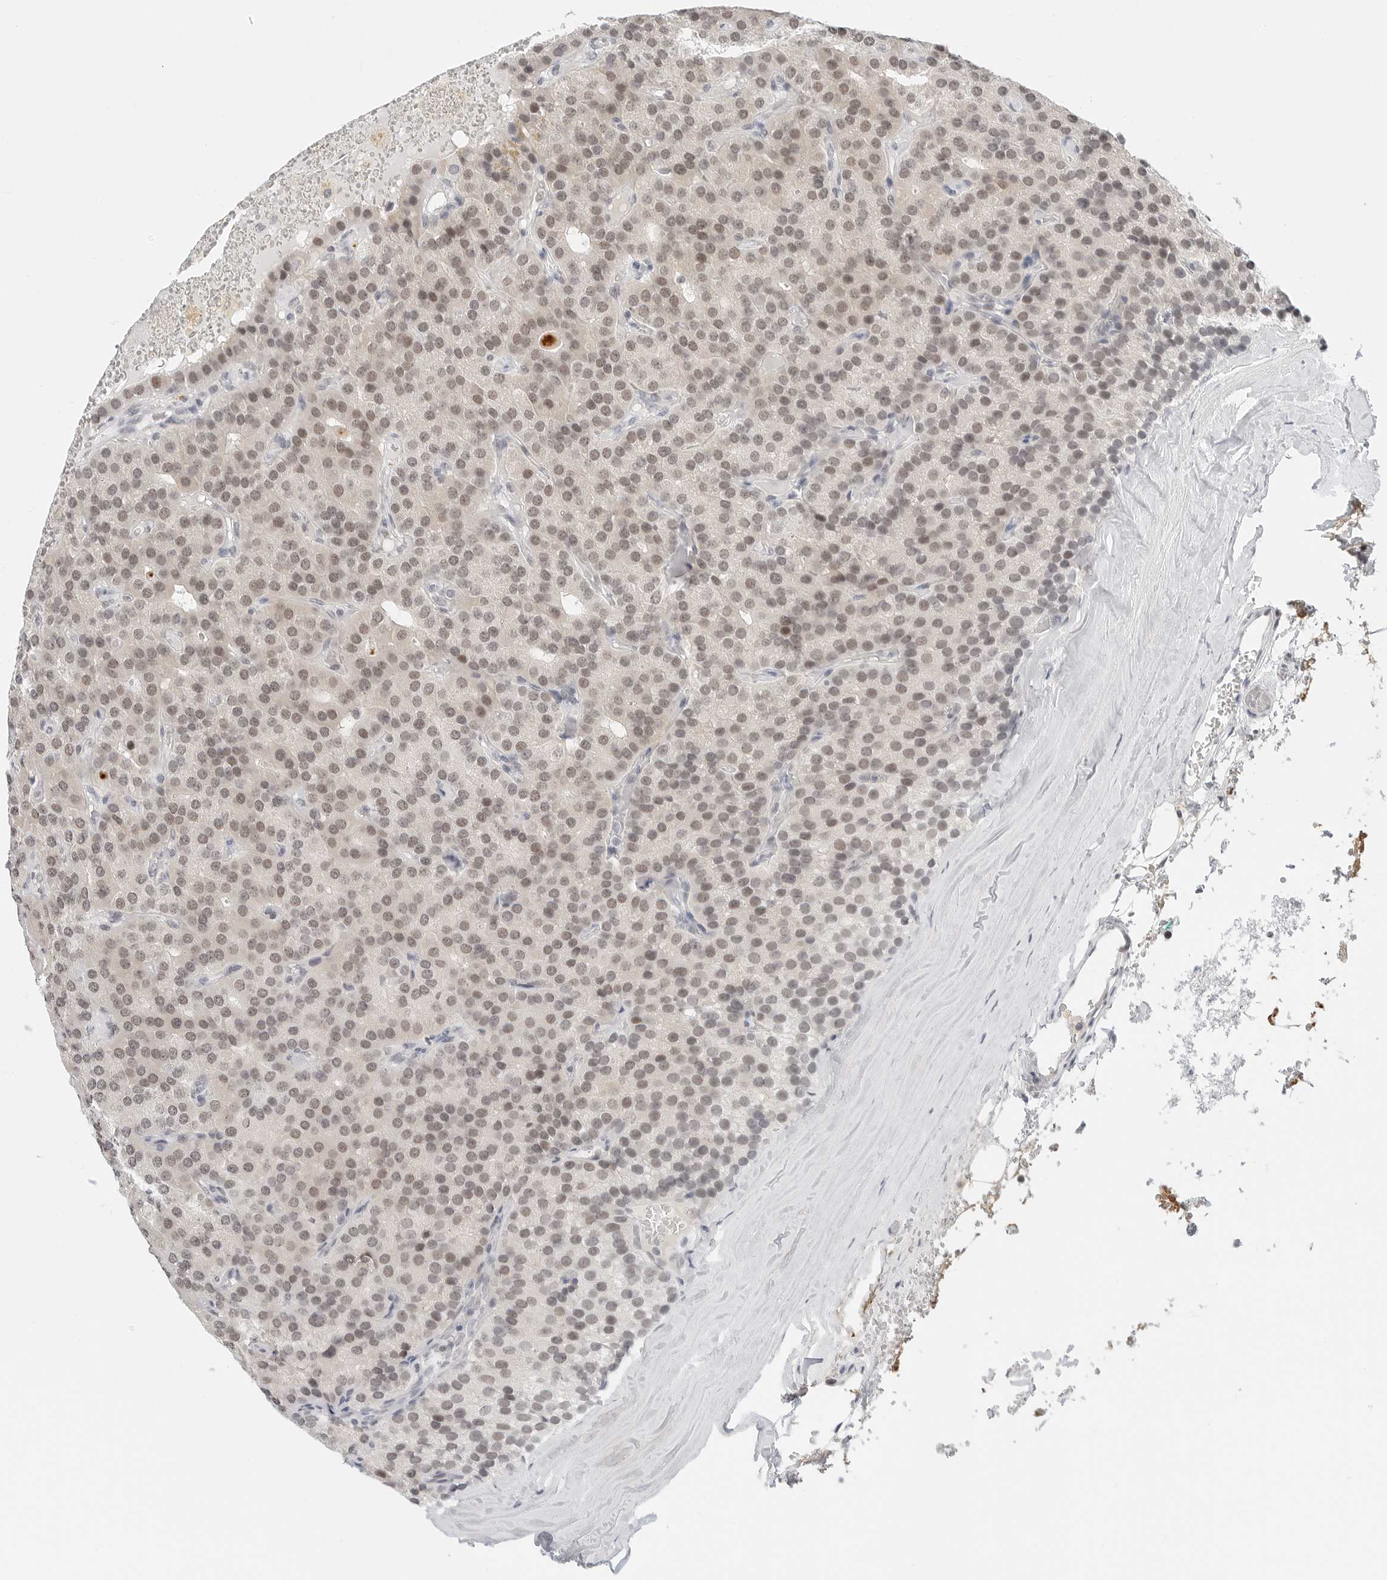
{"staining": {"intensity": "weak", "quantity": "25%-75%", "location": "cytoplasmic/membranous,nuclear"}, "tissue": "parathyroid gland", "cell_type": "Glandular cells", "image_type": "normal", "snomed": [{"axis": "morphology", "description": "Normal tissue, NOS"}, {"axis": "morphology", "description": "Adenoma, NOS"}, {"axis": "topography", "description": "Parathyroid gland"}], "caption": "IHC photomicrograph of normal parathyroid gland: parathyroid gland stained using immunohistochemistry (IHC) shows low levels of weak protein expression localized specifically in the cytoplasmic/membranous,nuclear of glandular cells, appearing as a cytoplasmic/membranous,nuclear brown color.", "gene": "TSEN2", "patient": {"sex": "female", "age": 86}}